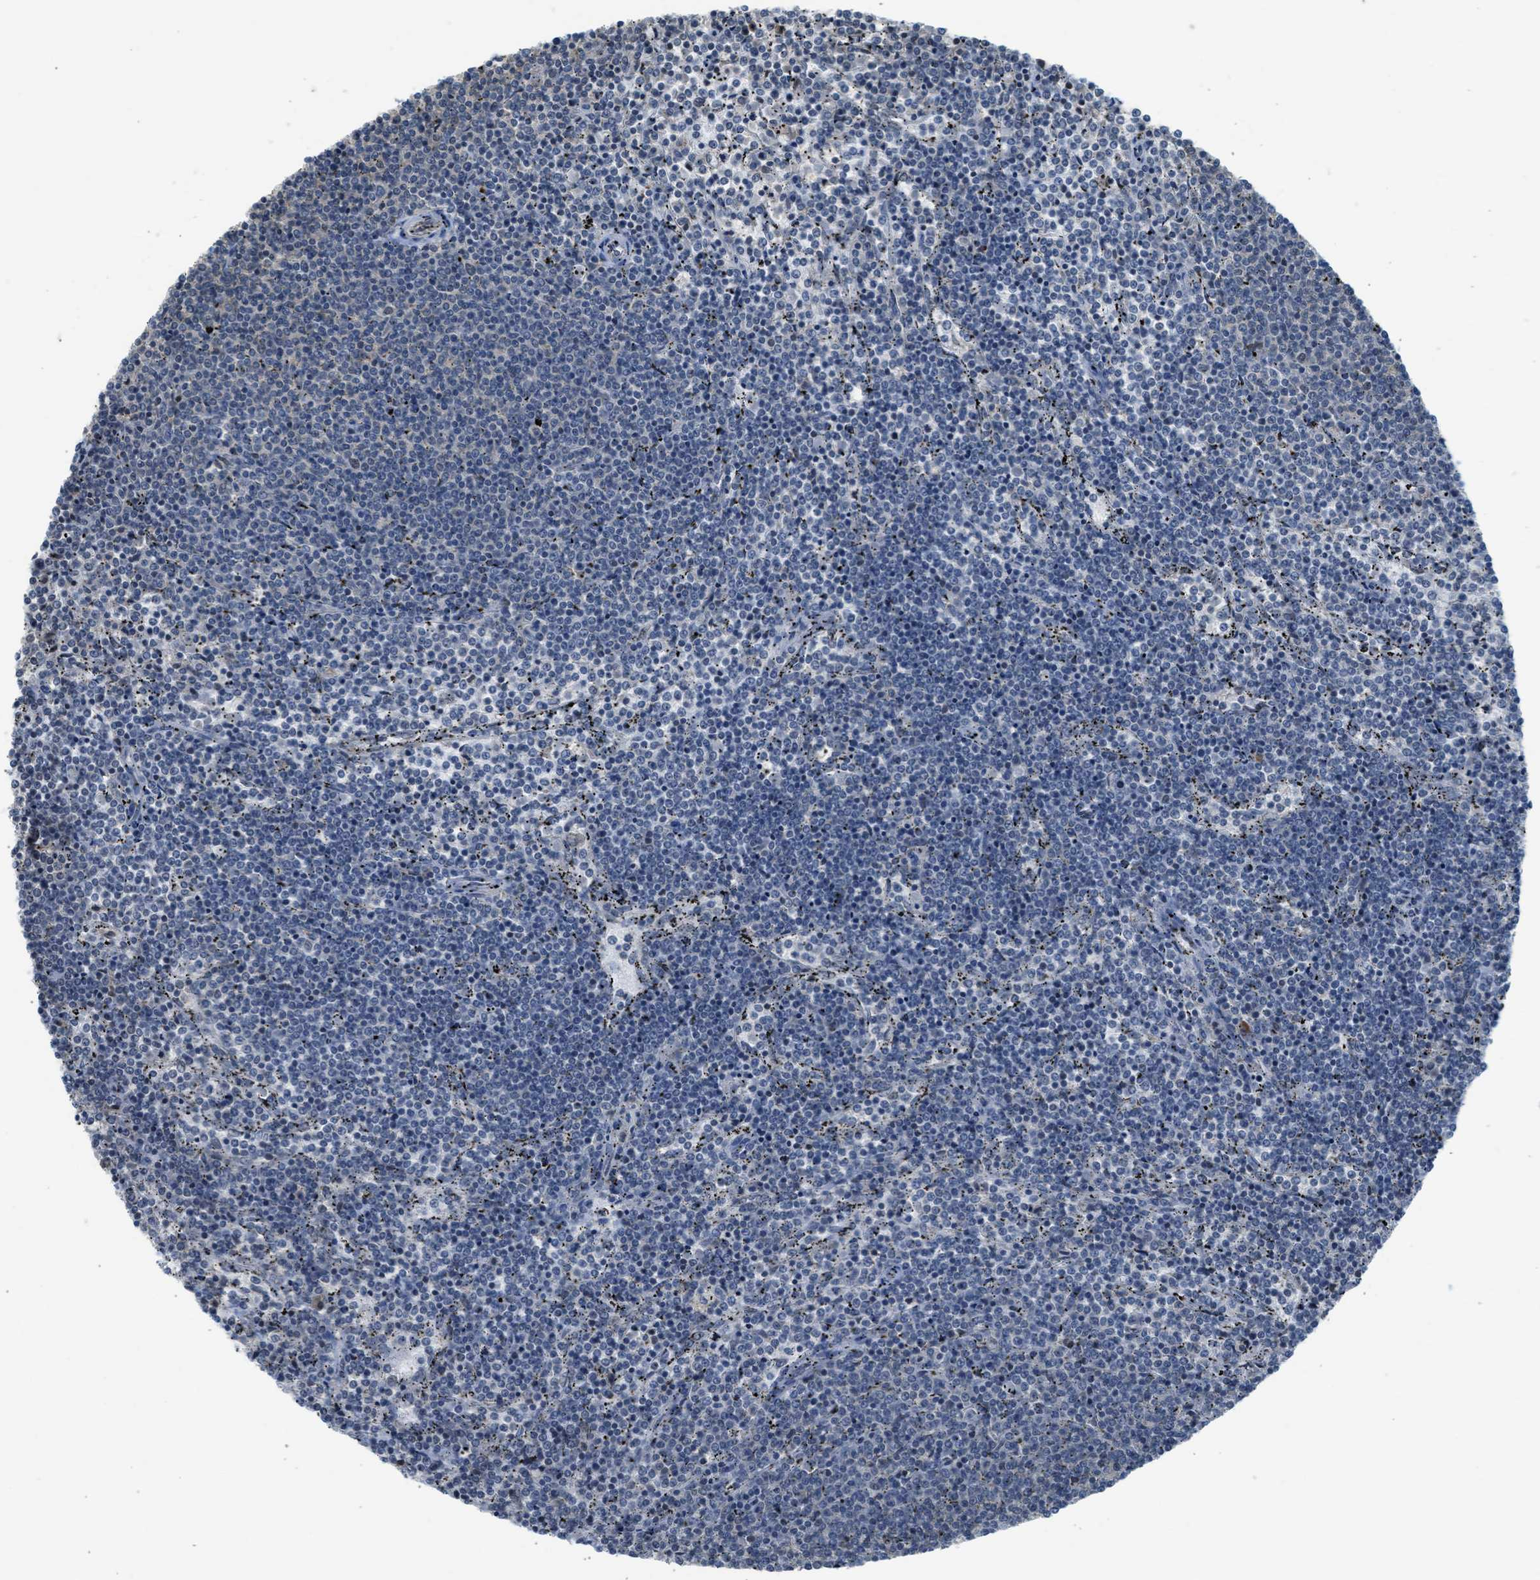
{"staining": {"intensity": "negative", "quantity": "none", "location": "none"}, "tissue": "lymphoma", "cell_type": "Tumor cells", "image_type": "cancer", "snomed": [{"axis": "morphology", "description": "Malignant lymphoma, non-Hodgkin's type, Low grade"}, {"axis": "topography", "description": "Spleen"}], "caption": "An image of human lymphoma is negative for staining in tumor cells.", "gene": "TTBK2", "patient": {"sex": "female", "age": 50}}